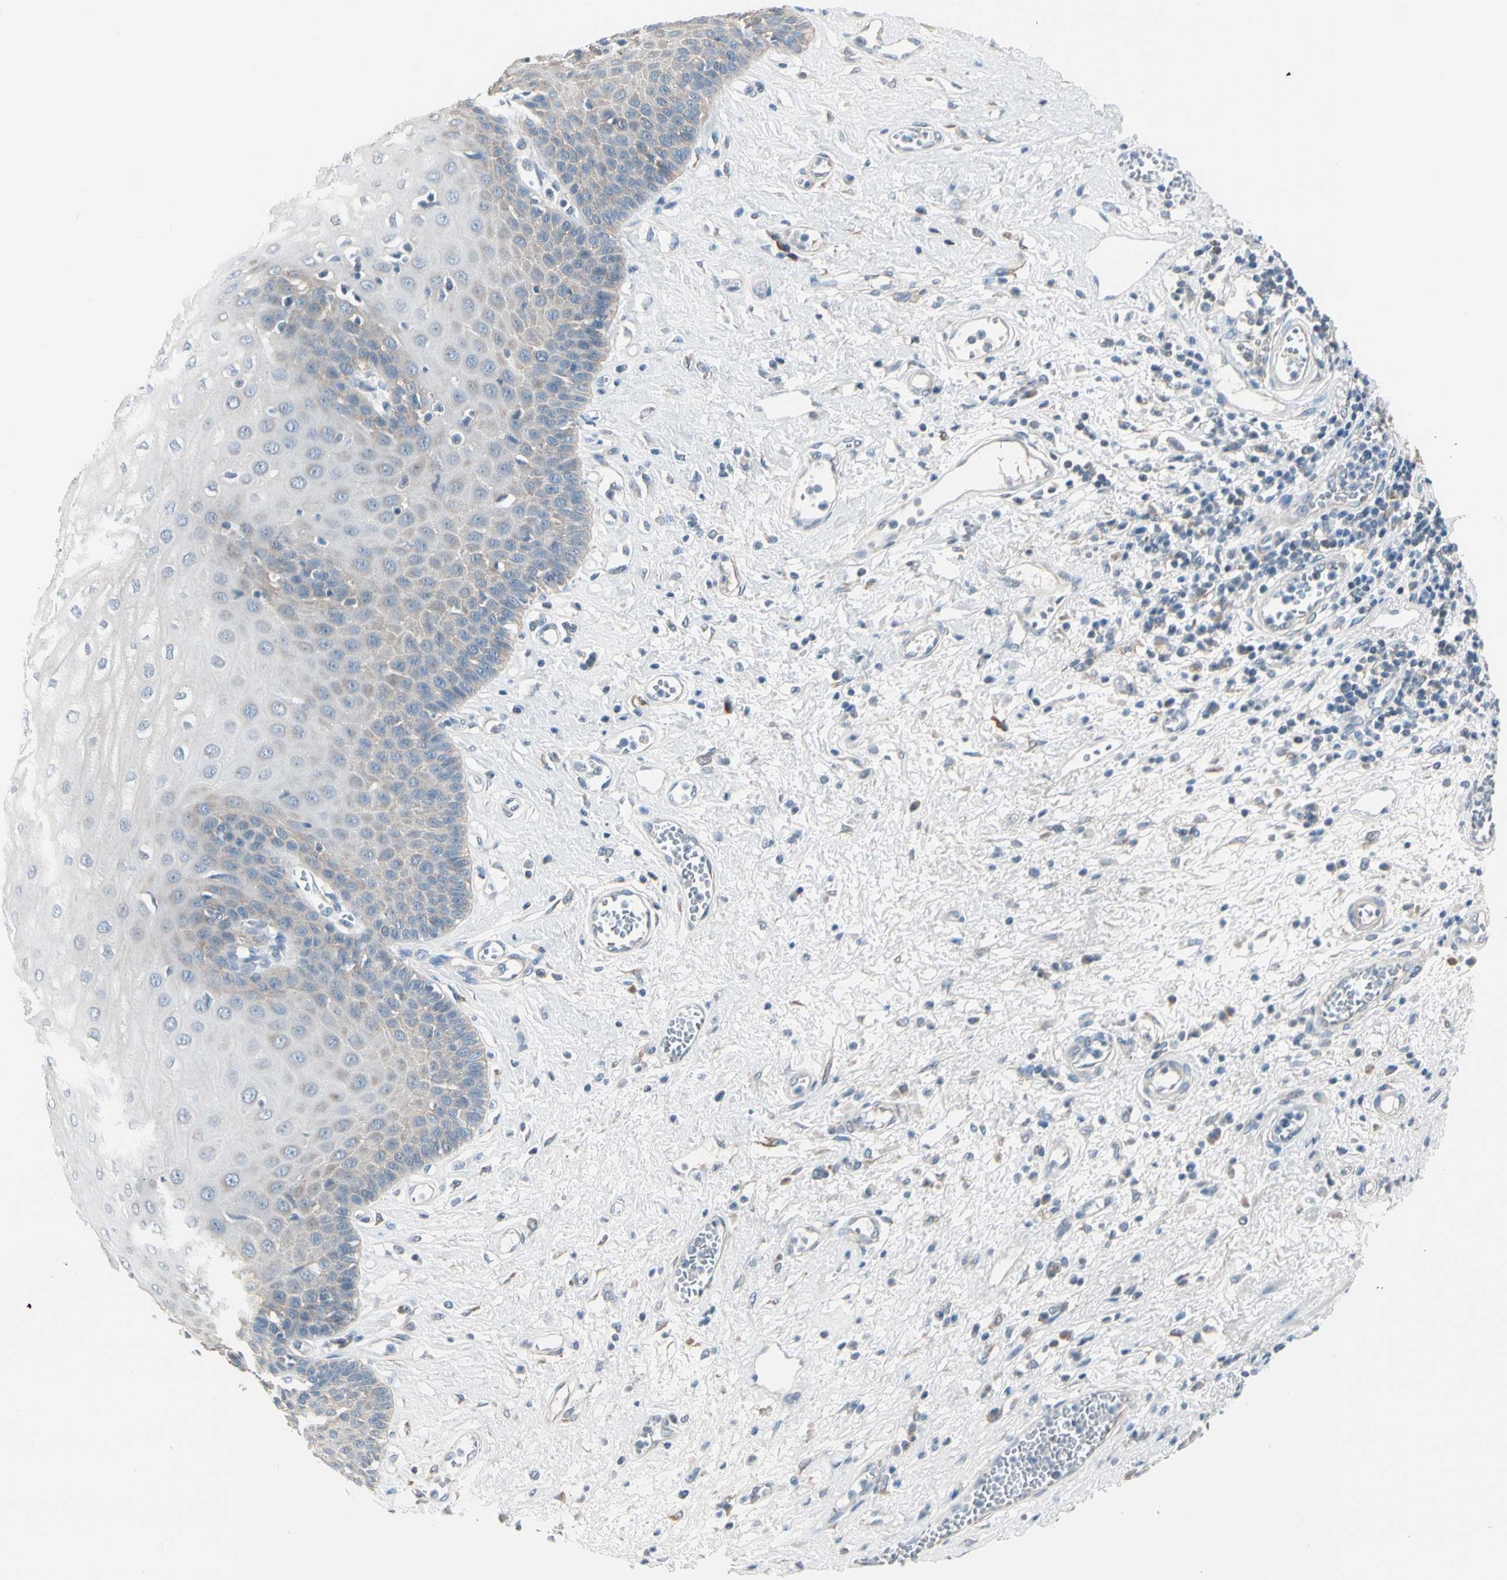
{"staining": {"intensity": "weak", "quantity": "<25%", "location": "cytoplasmic/membranous"}, "tissue": "esophagus", "cell_type": "Squamous epithelial cells", "image_type": "normal", "snomed": [{"axis": "morphology", "description": "Normal tissue, NOS"}, {"axis": "morphology", "description": "Squamous cell carcinoma, NOS"}, {"axis": "topography", "description": "Esophagus"}], "caption": "Histopathology image shows no protein positivity in squamous epithelial cells of normal esophagus.", "gene": "DUSP12", "patient": {"sex": "male", "age": 65}}